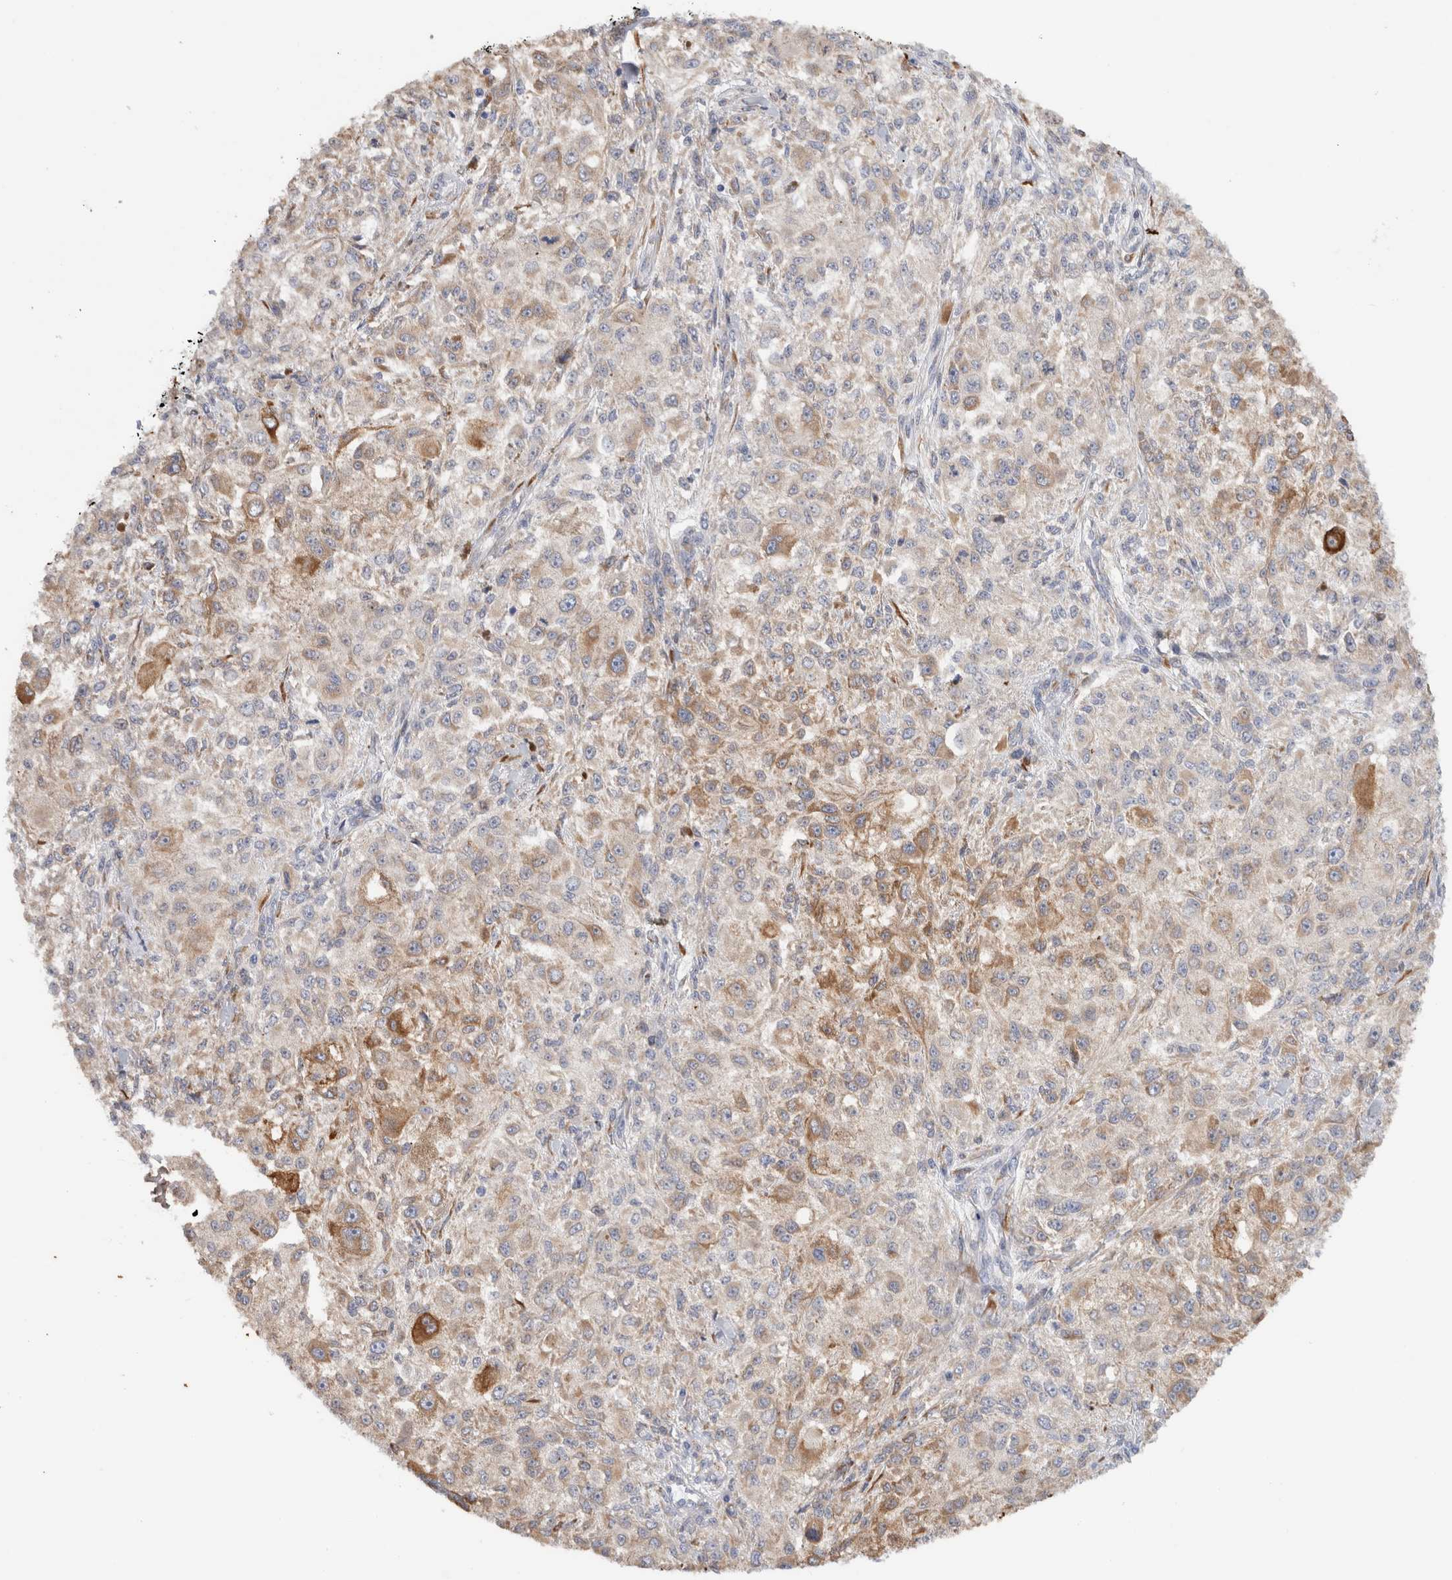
{"staining": {"intensity": "weak", "quantity": ">75%", "location": "cytoplasmic/membranous"}, "tissue": "melanoma", "cell_type": "Tumor cells", "image_type": "cancer", "snomed": [{"axis": "morphology", "description": "Necrosis, NOS"}, {"axis": "morphology", "description": "Malignant melanoma, NOS"}, {"axis": "topography", "description": "Skin"}], "caption": "Human melanoma stained with a brown dye exhibits weak cytoplasmic/membranous positive staining in about >75% of tumor cells.", "gene": "P4HA1", "patient": {"sex": "female", "age": 87}}